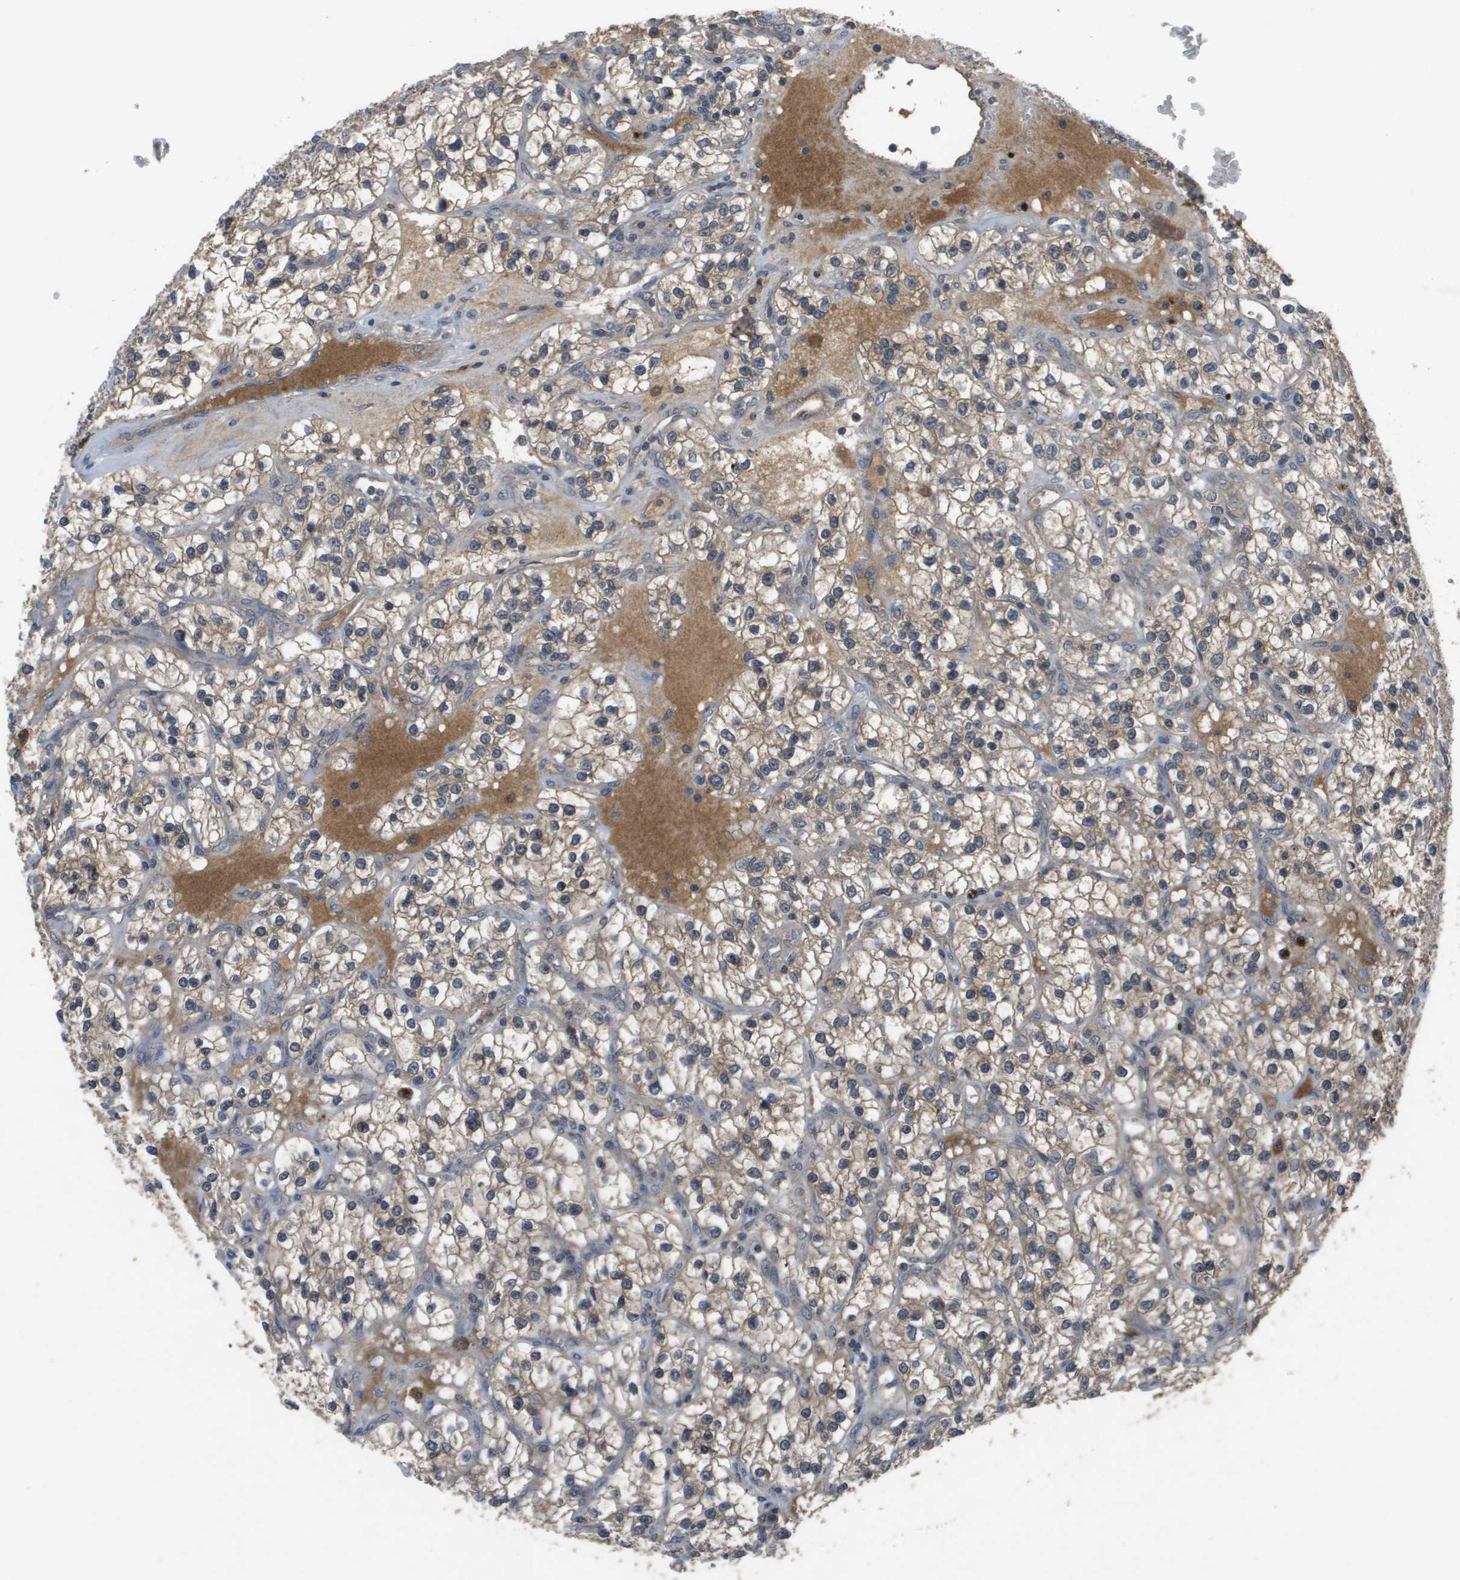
{"staining": {"intensity": "weak", "quantity": "25%-75%", "location": "cytoplasmic/membranous"}, "tissue": "renal cancer", "cell_type": "Tumor cells", "image_type": "cancer", "snomed": [{"axis": "morphology", "description": "Adenocarcinoma, NOS"}, {"axis": "topography", "description": "Kidney"}], "caption": "Human renal cancer (adenocarcinoma) stained with a brown dye displays weak cytoplasmic/membranous positive staining in approximately 25%-75% of tumor cells.", "gene": "PROC", "patient": {"sex": "female", "age": 57}}